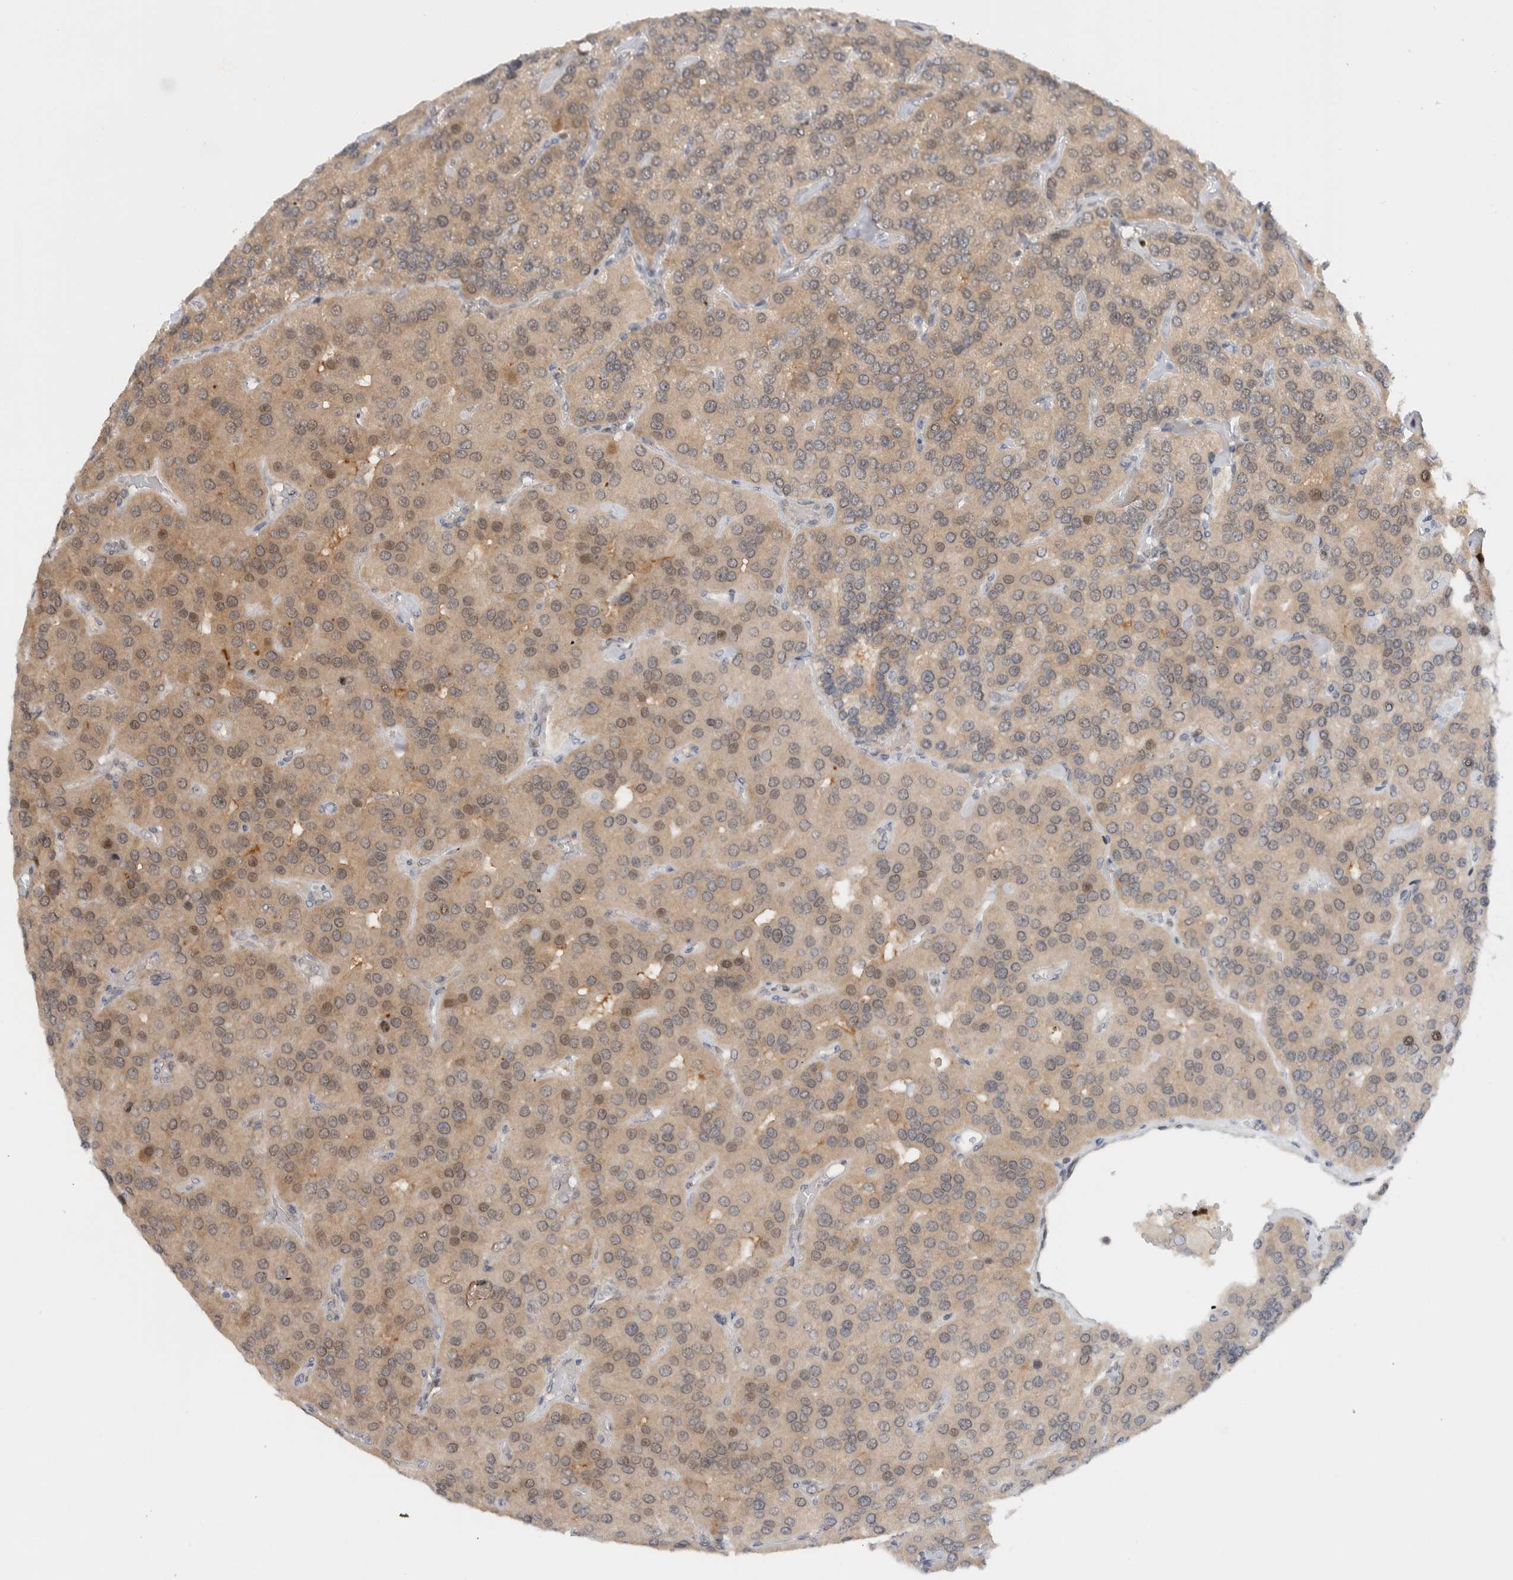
{"staining": {"intensity": "weak", "quantity": "25%-75%", "location": "cytoplasmic/membranous"}, "tissue": "parathyroid gland", "cell_type": "Glandular cells", "image_type": "normal", "snomed": [{"axis": "morphology", "description": "Normal tissue, NOS"}, {"axis": "morphology", "description": "Adenoma, NOS"}, {"axis": "topography", "description": "Parathyroid gland"}], "caption": "This image reveals immunohistochemistry staining of unremarkable human parathyroid gland, with low weak cytoplasmic/membranous expression in about 25%-75% of glandular cells.", "gene": "NCR3LG1", "patient": {"sex": "female", "age": 86}}